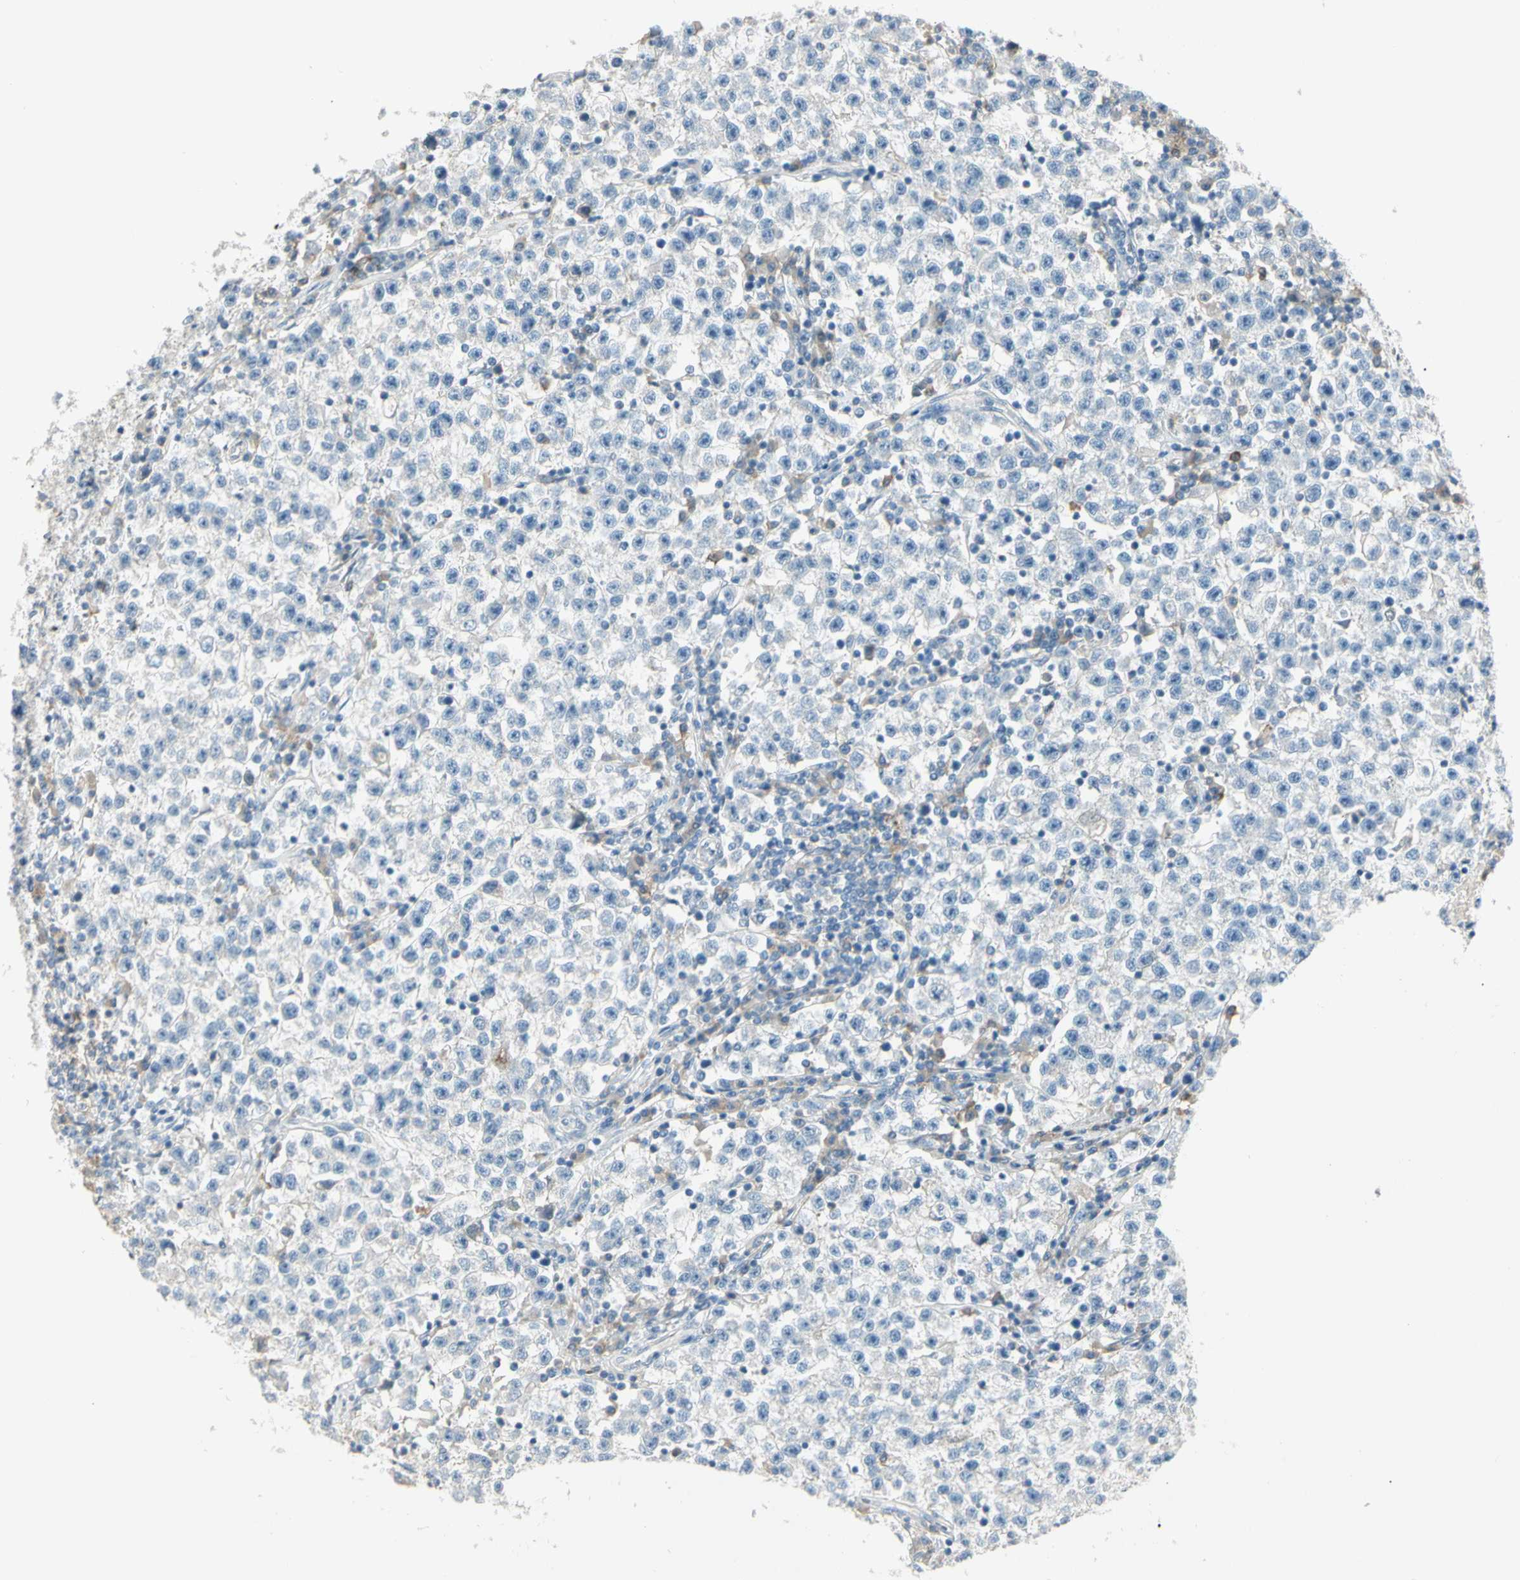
{"staining": {"intensity": "negative", "quantity": "none", "location": "none"}, "tissue": "testis cancer", "cell_type": "Tumor cells", "image_type": "cancer", "snomed": [{"axis": "morphology", "description": "Seminoma, NOS"}, {"axis": "topography", "description": "Testis"}], "caption": "Immunohistochemical staining of testis cancer (seminoma) displays no significant expression in tumor cells.", "gene": "SLC6A15", "patient": {"sex": "male", "age": 22}}